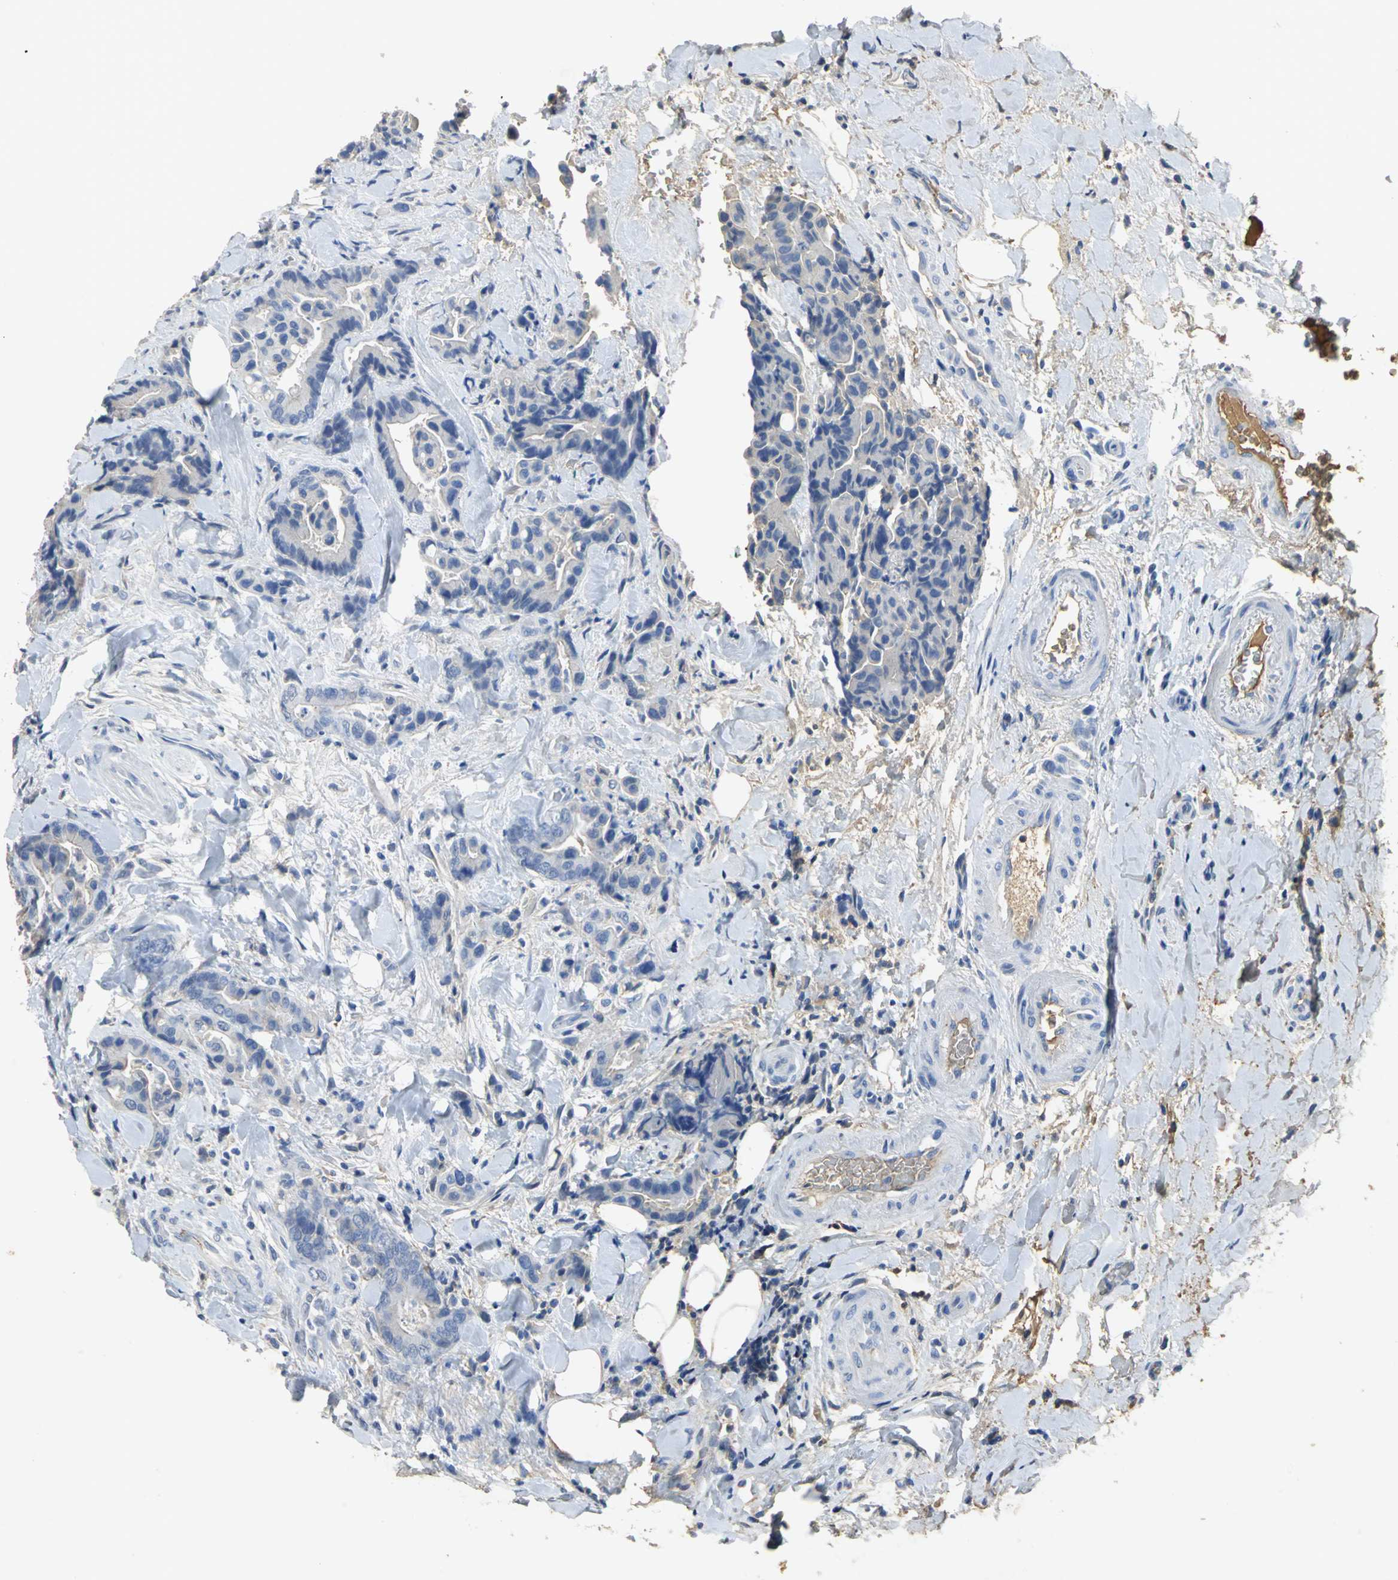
{"staining": {"intensity": "weak", "quantity": "25%-75%", "location": "cytoplasmic/membranous"}, "tissue": "colorectal cancer", "cell_type": "Tumor cells", "image_type": "cancer", "snomed": [{"axis": "morphology", "description": "Normal tissue, NOS"}, {"axis": "morphology", "description": "Adenocarcinoma, NOS"}, {"axis": "topography", "description": "Colon"}], "caption": "Tumor cells exhibit low levels of weak cytoplasmic/membranous expression in about 25%-75% of cells in colorectal adenocarcinoma. (IHC, brightfield microscopy, high magnification).", "gene": "GYG2", "patient": {"sex": "male", "age": 82}}